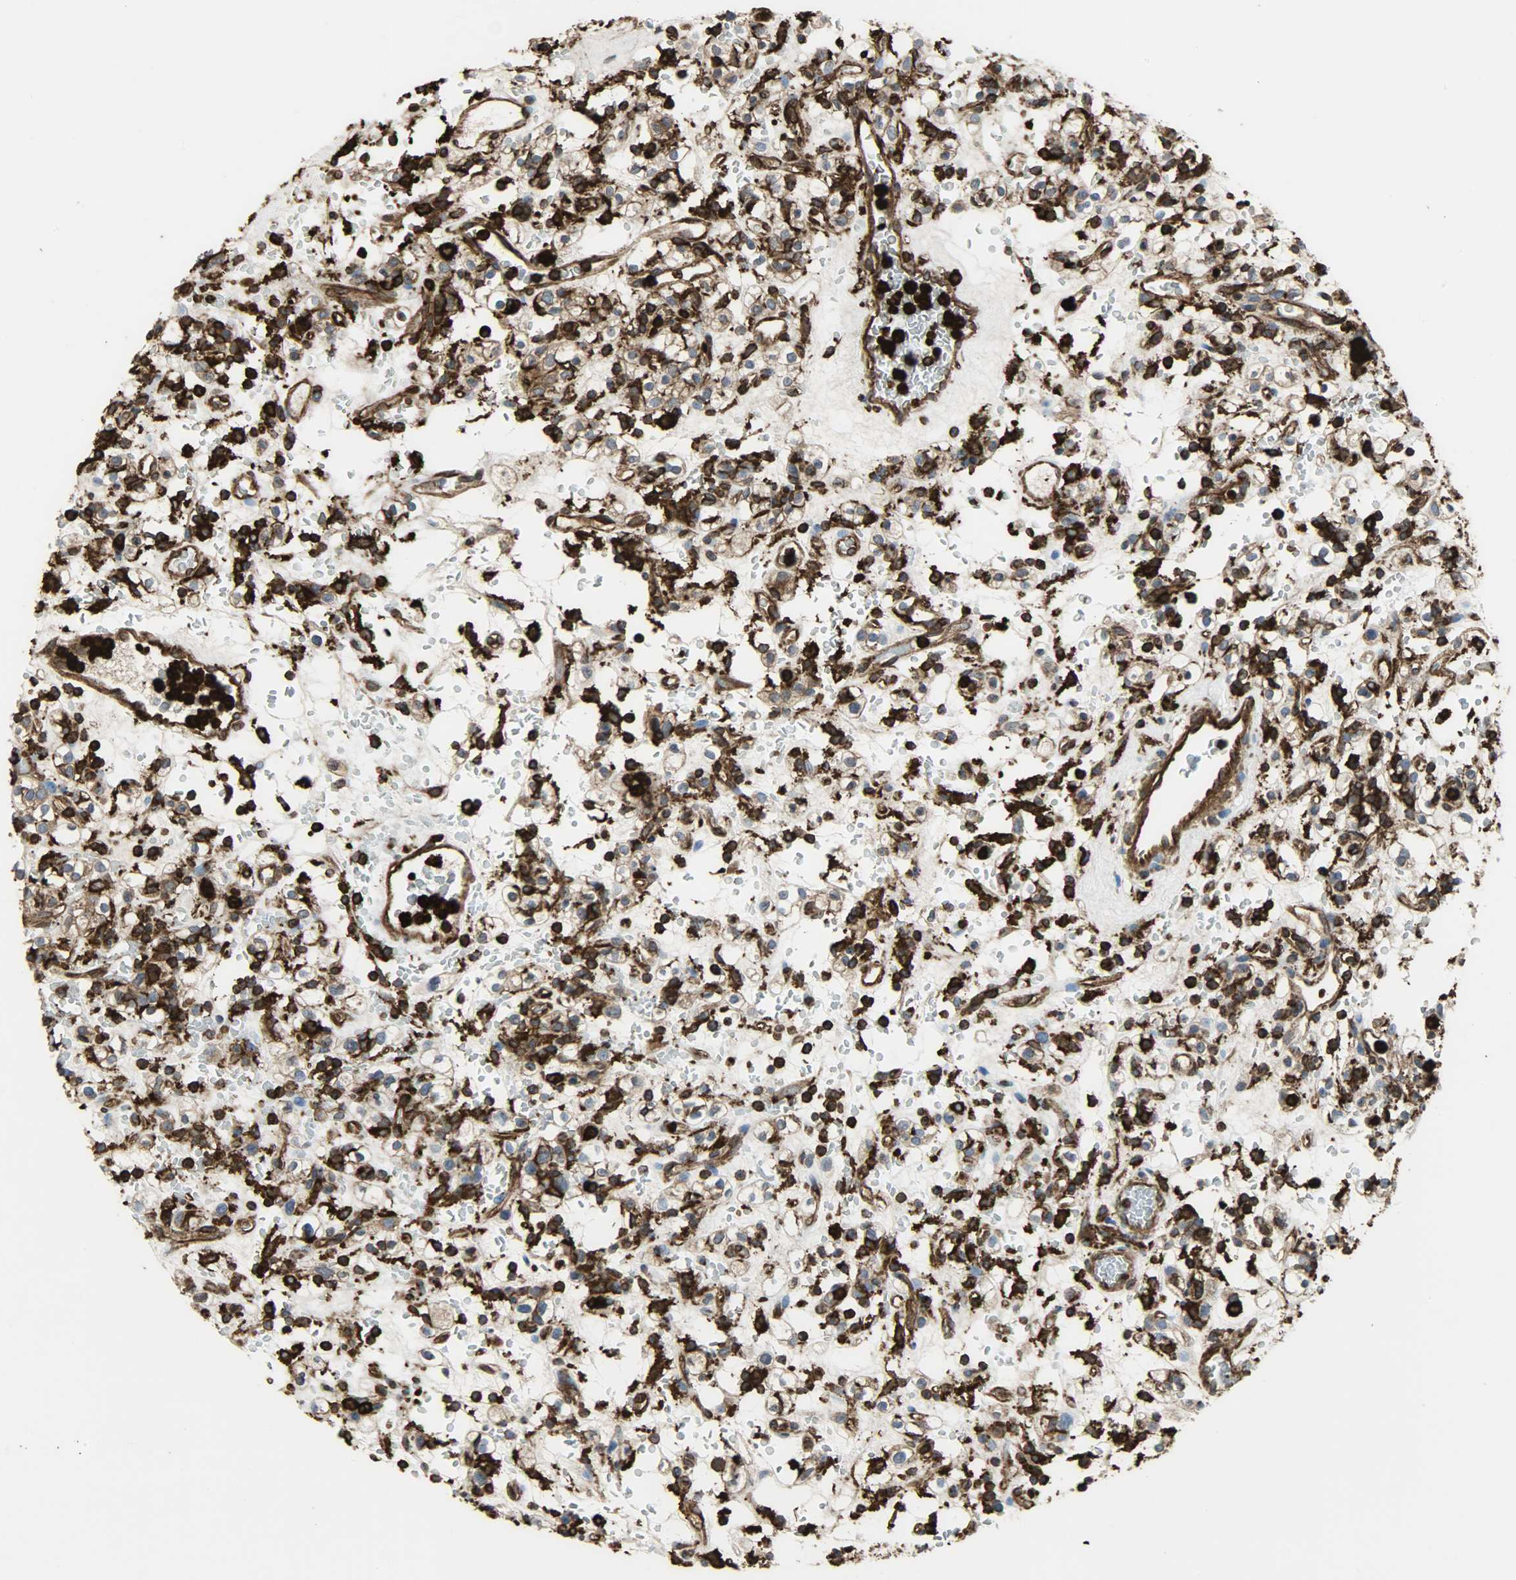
{"staining": {"intensity": "strong", "quantity": ">75%", "location": "cytoplasmic/membranous"}, "tissue": "renal cancer", "cell_type": "Tumor cells", "image_type": "cancer", "snomed": [{"axis": "morphology", "description": "Normal tissue, NOS"}, {"axis": "morphology", "description": "Adenocarcinoma, NOS"}, {"axis": "topography", "description": "Kidney"}], "caption": "Immunohistochemical staining of human renal adenocarcinoma exhibits strong cytoplasmic/membranous protein expression in about >75% of tumor cells.", "gene": "VASP", "patient": {"sex": "female", "age": 72}}